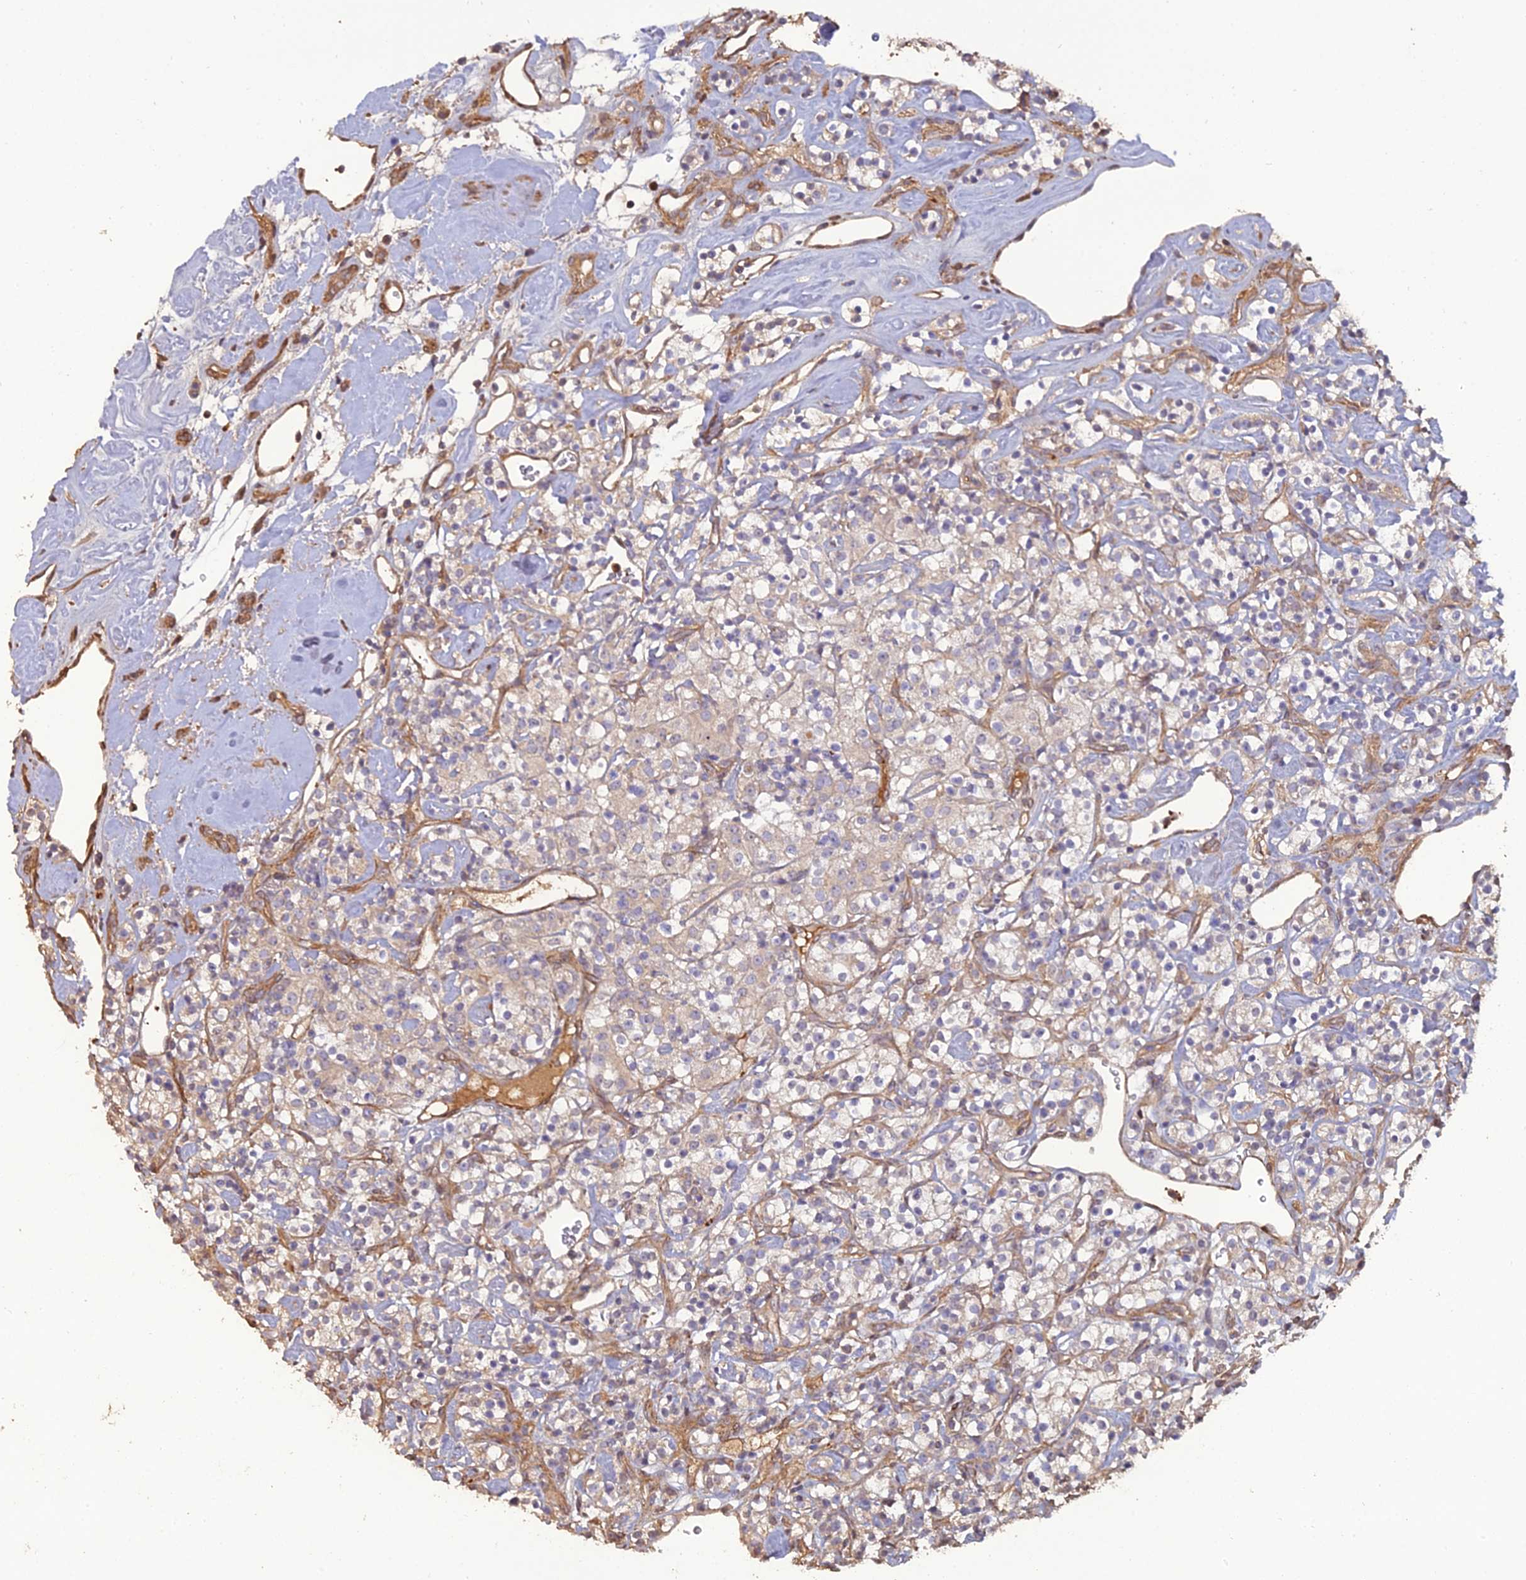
{"staining": {"intensity": "negative", "quantity": "none", "location": "none"}, "tissue": "renal cancer", "cell_type": "Tumor cells", "image_type": "cancer", "snomed": [{"axis": "morphology", "description": "Adenocarcinoma, NOS"}, {"axis": "topography", "description": "Kidney"}], "caption": "High magnification brightfield microscopy of renal cancer (adenocarcinoma) stained with DAB (brown) and counterstained with hematoxylin (blue): tumor cells show no significant staining. (Stains: DAB immunohistochemistry with hematoxylin counter stain, Microscopy: brightfield microscopy at high magnification).", "gene": "ATP6V0A2", "patient": {"sex": "male", "age": 77}}